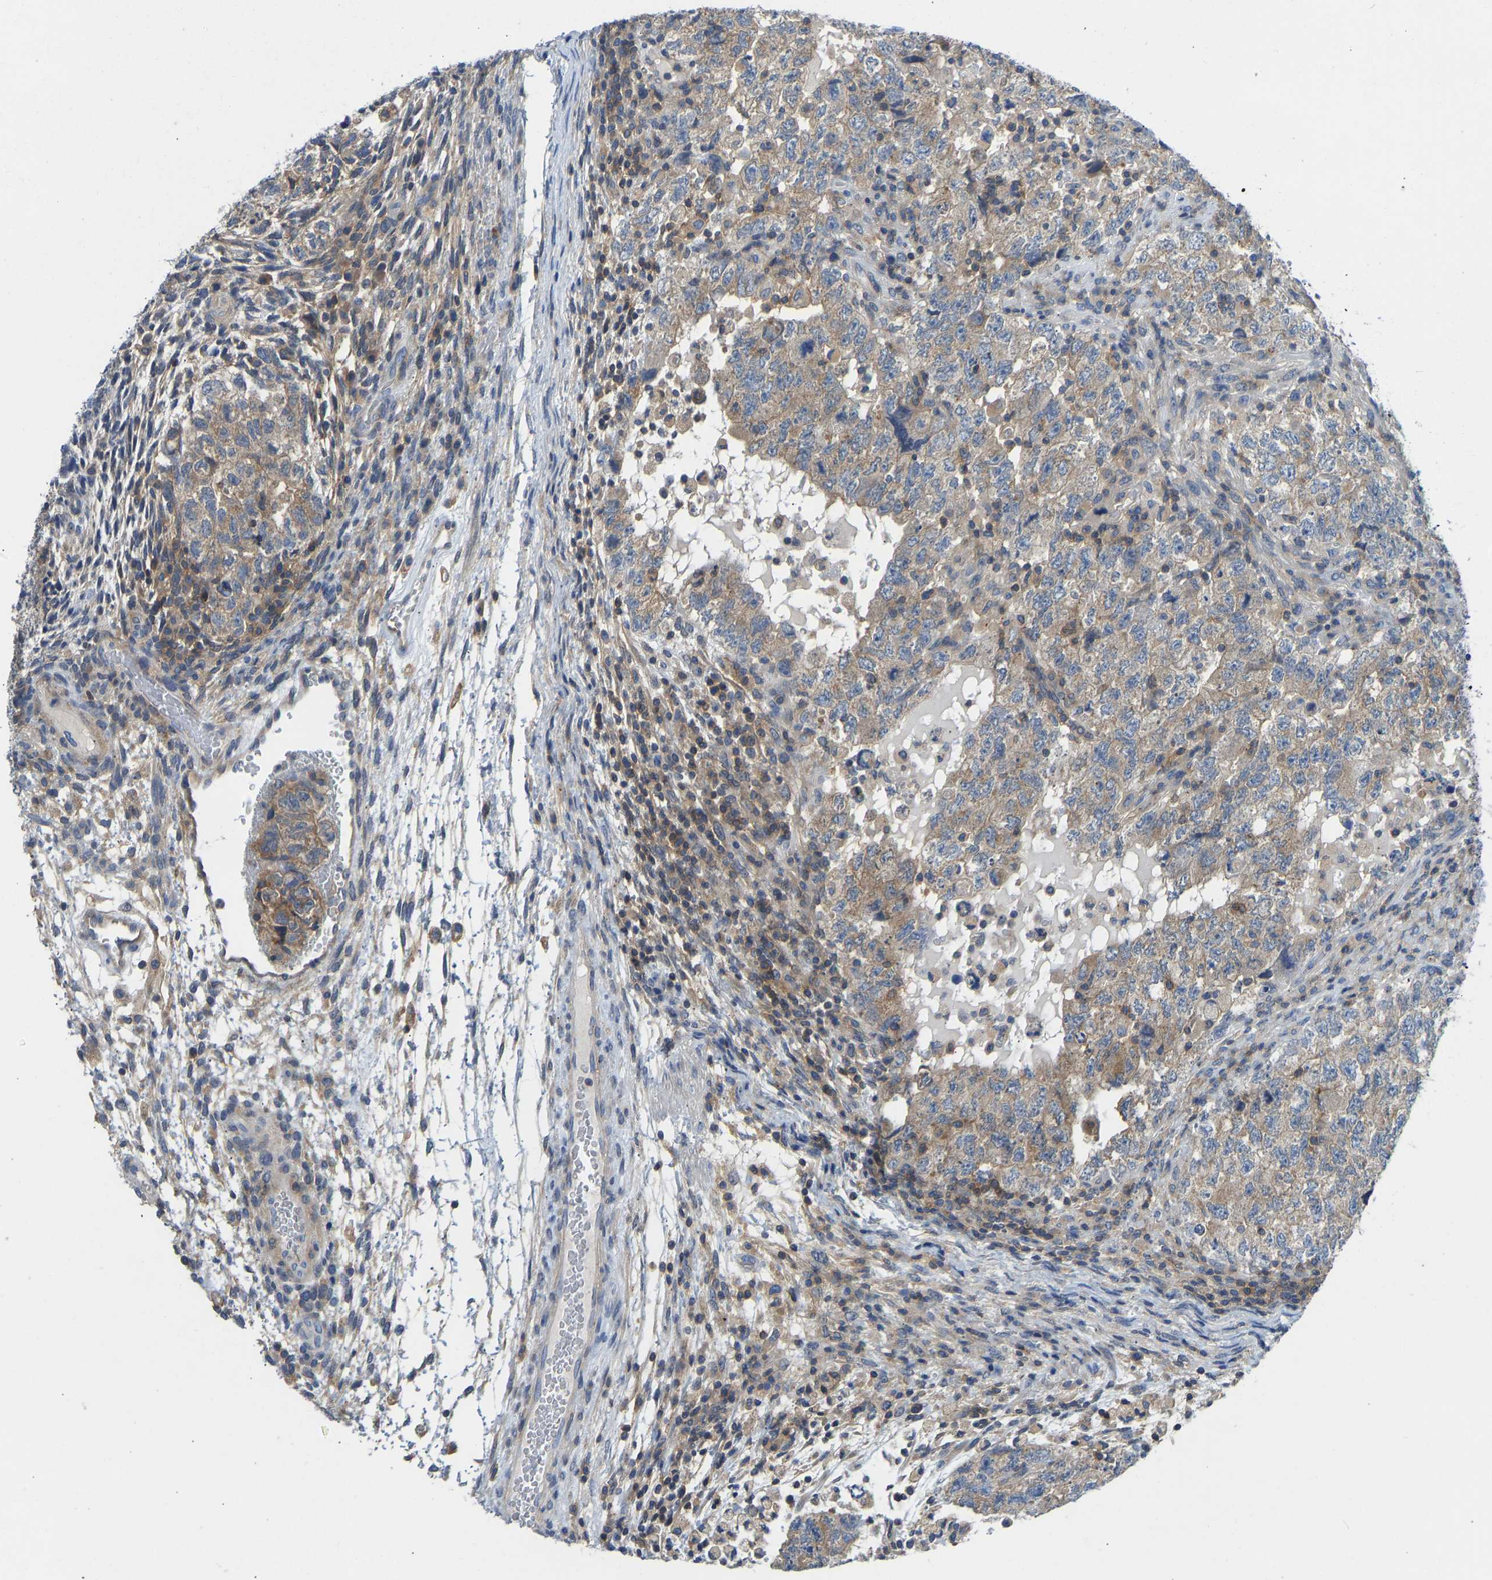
{"staining": {"intensity": "moderate", "quantity": "25%-75%", "location": "cytoplasmic/membranous"}, "tissue": "testis cancer", "cell_type": "Tumor cells", "image_type": "cancer", "snomed": [{"axis": "morphology", "description": "Carcinoma, Embryonal, NOS"}, {"axis": "topography", "description": "Testis"}], "caption": "Protein staining demonstrates moderate cytoplasmic/membranous expression in about 25%-75% of tumor cells in testis cancer. The staining is performed using DAB (3,3'-diaminobenzidine) brown chromogen to label protein expression. The nuclei are counter-stained blue using hematoxylin.", "gene": "NDRG3", "patient": {"sex": "male", "age": 36}}